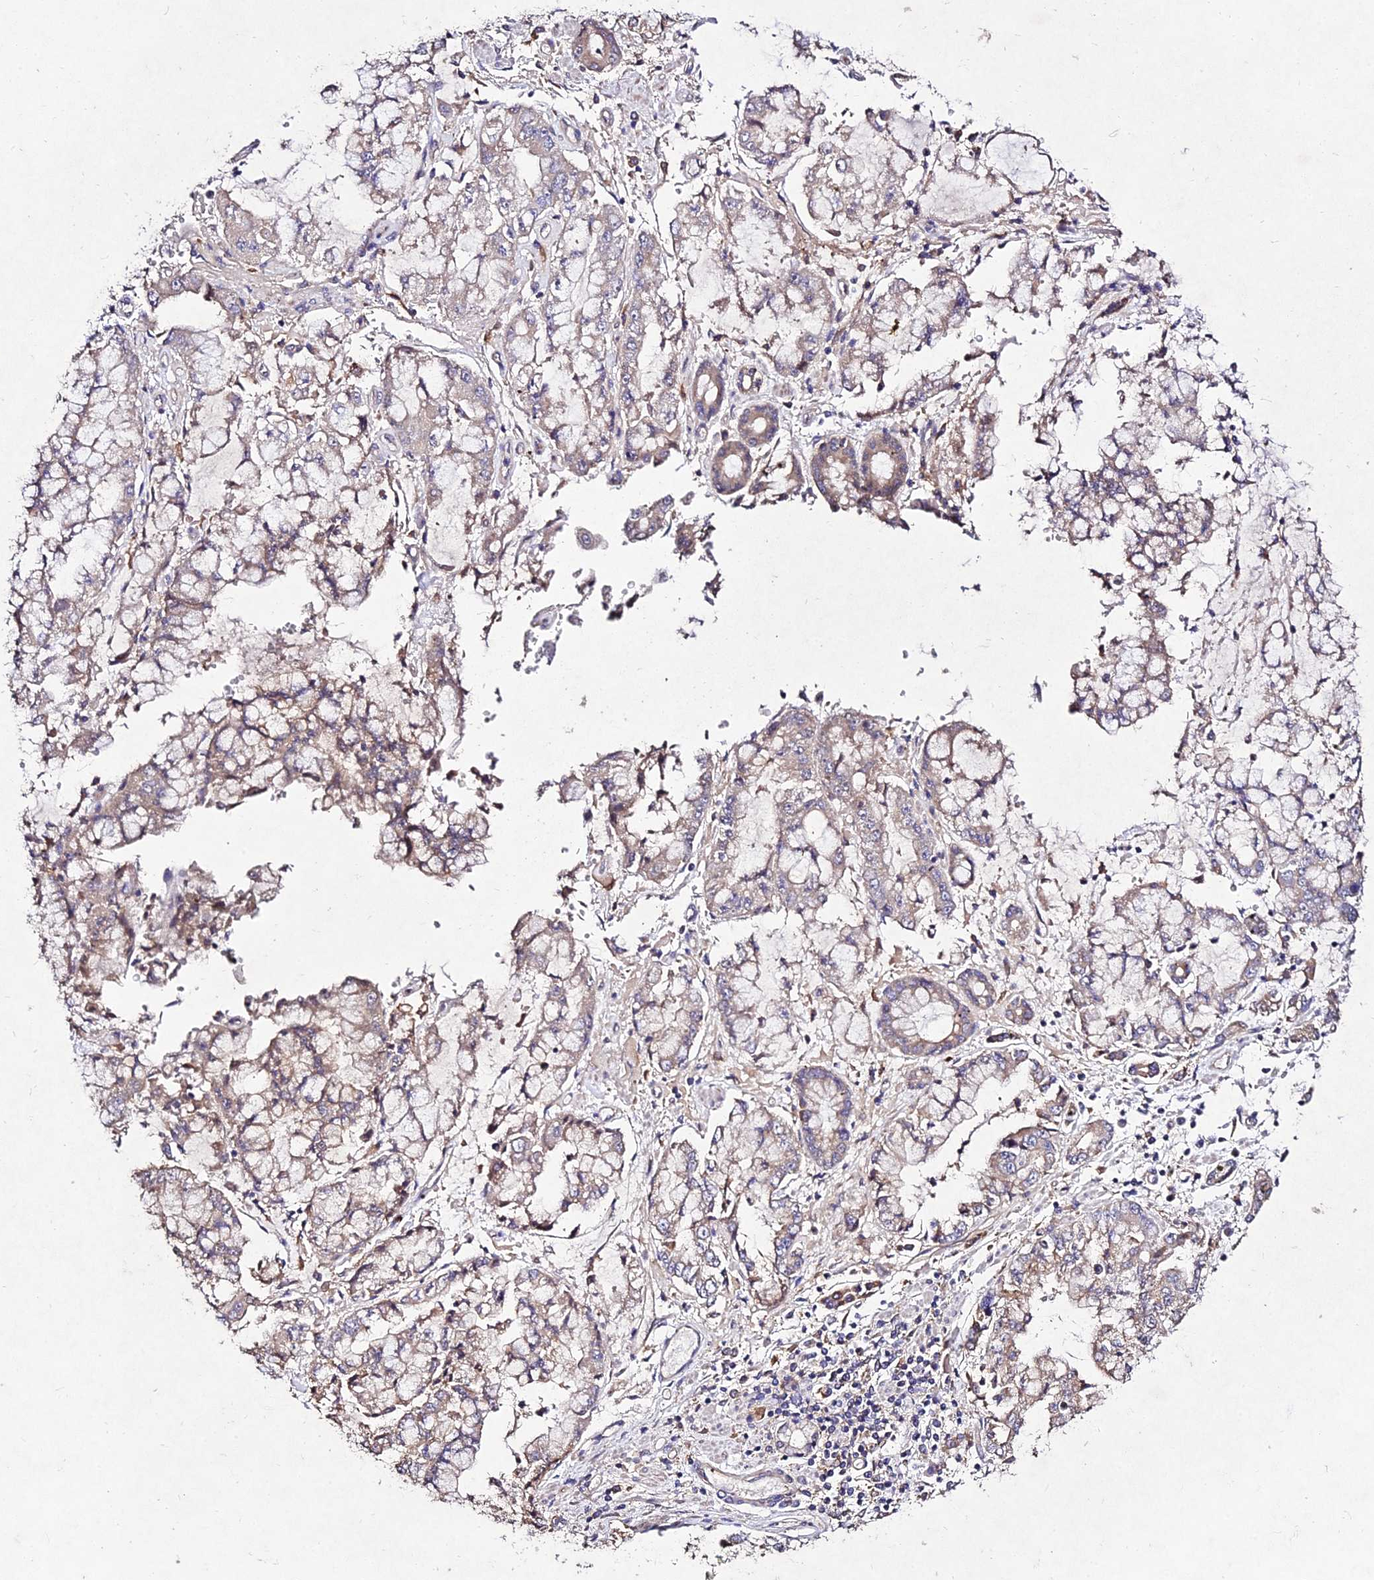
{"staining": {"intensity": "weak", "quantity": "<25%", "location": "cytoplasmic/membranous"}, "tissue": "stomach cancer", "cell_type": "Tumor cells", "image_type": "cancer", "snomed": [{"axis": "morphology", "description": "Adenocarcinoma, NOS"}, {"axis": "topography", "description": "Stomach"}], "caption": "Tumor cells show no significant protein expression in stomach adenocarcinoma.", "gene": "AP3M2", "patient": {"sex": "male", "age": 76}}